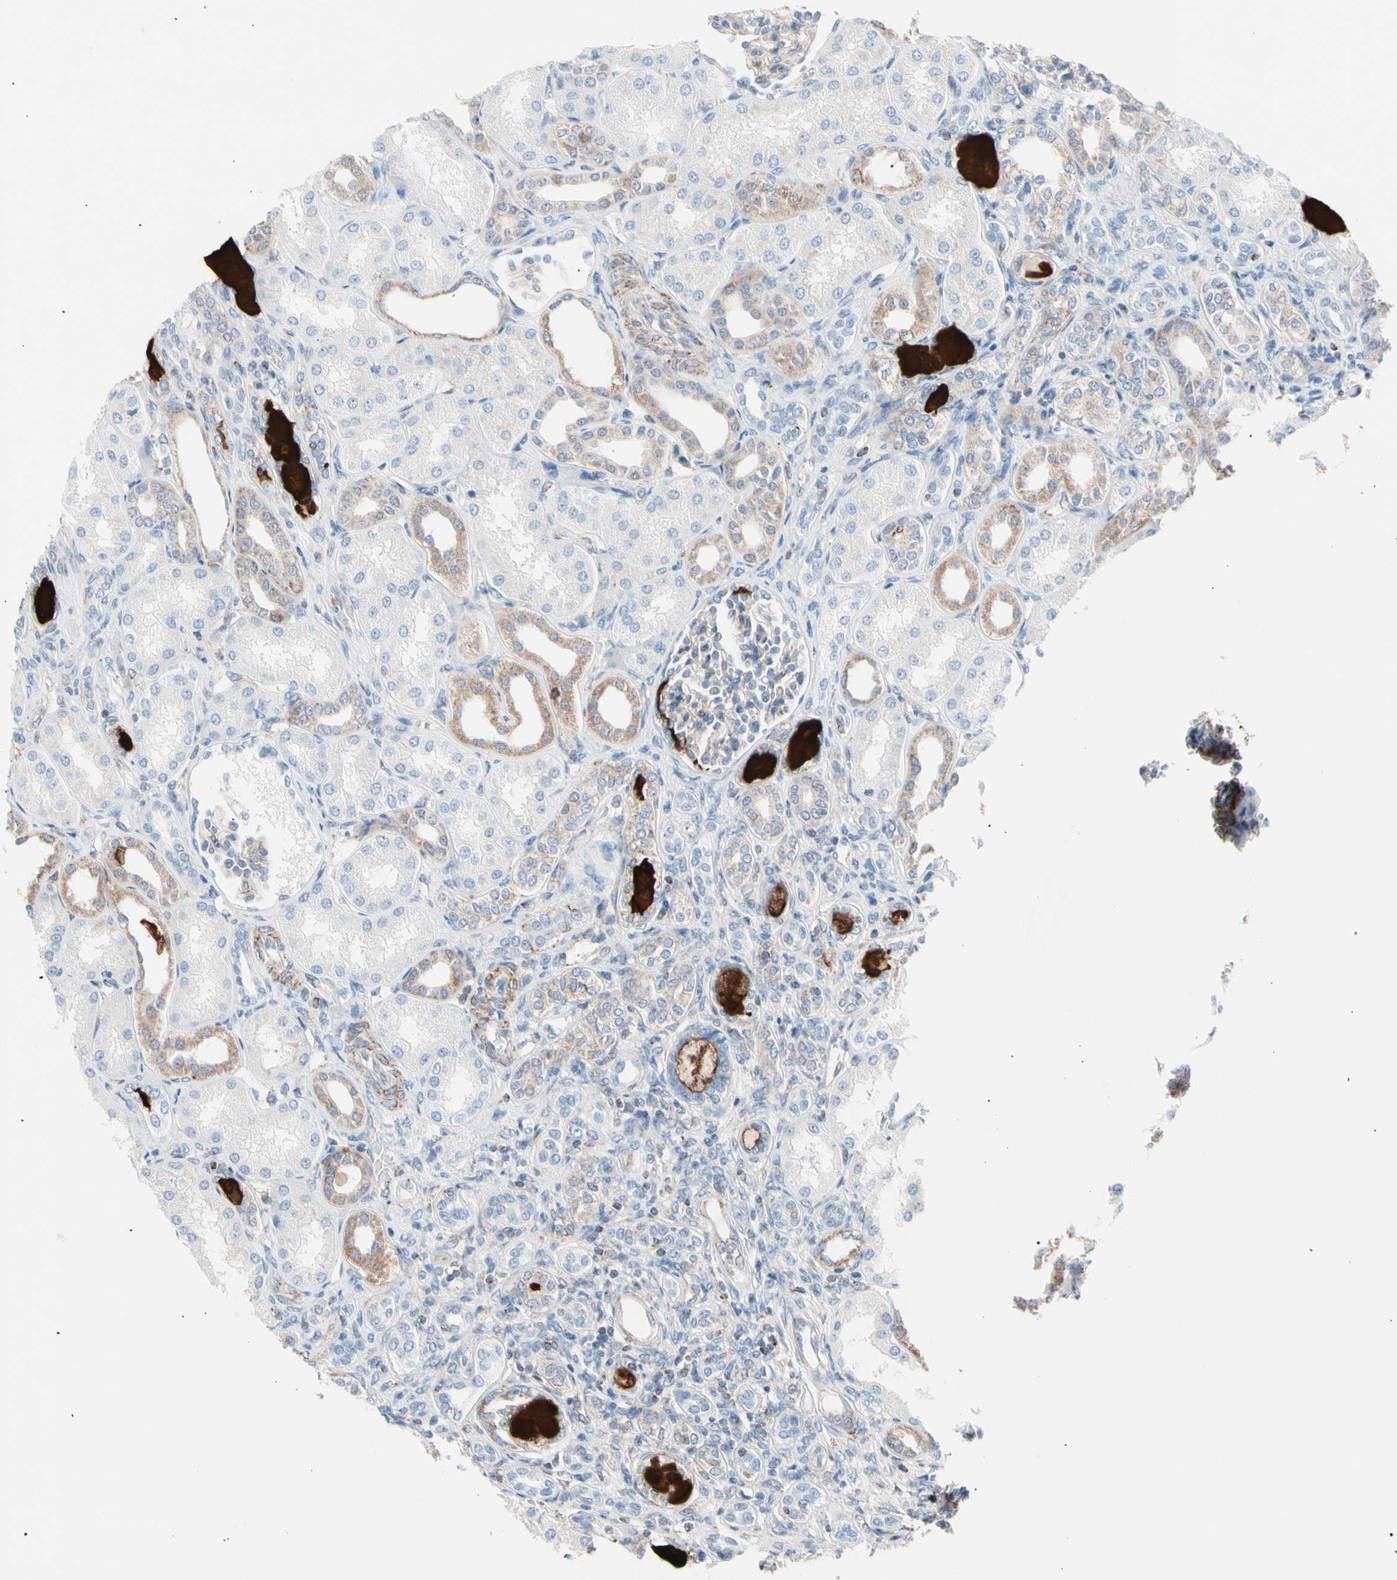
{"staining": {"intensity": "negative", "quantity": "none", "location": "none"}, "tissue": "kidney", "cell_type": "Cells in glomeruli", "image_type": "normal", "snomed": [{"axis": "morphology", "description": "Normal tissue, NOS"}, {"axis": "topography", "description": "Kidney"}], "caption": "Kidney stained for a protein using immunohistochemistry (IHC) displays no staining cells in glomeruli.", "gene": "HK1", "patient": {"sex": "male", "age": 7}}